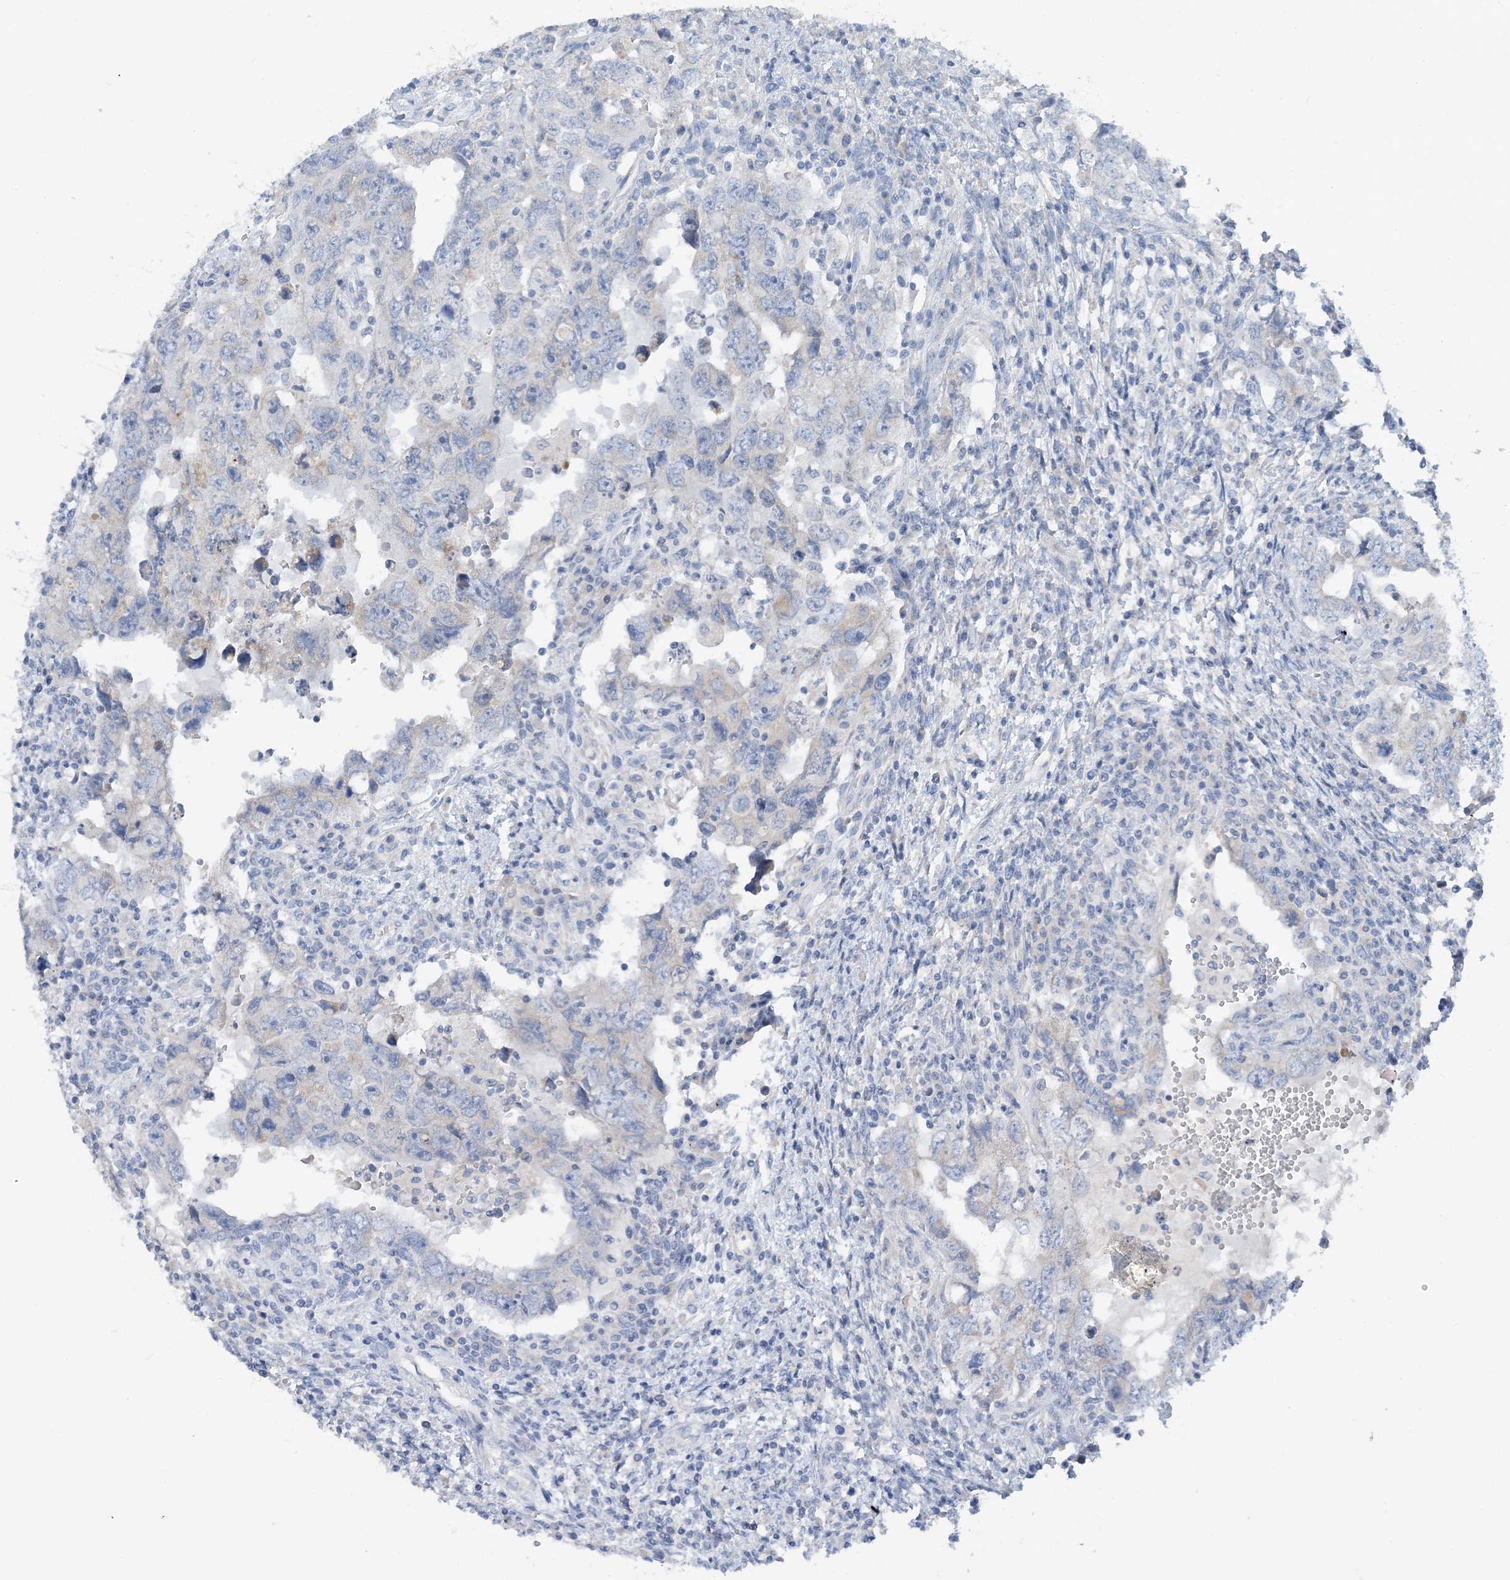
{"staining": {"intensity": "negative", "quantity": "none", "location": "none"}, "tissue": "testis cancer", "cell_type": "Tumor cells", "image_type": "cancer", "snomed": [{"axis": "morphology", "description": "Carcinoma, Embryonal, NOS"}, {"axis": "topography", "description": "Testis"}], "caption": "Tumor cells are negative for protein expression in human embryonal carcinoma (testis).", "gene": "ZCCHC18", "patient": {"sex": "male", "age": 26}}